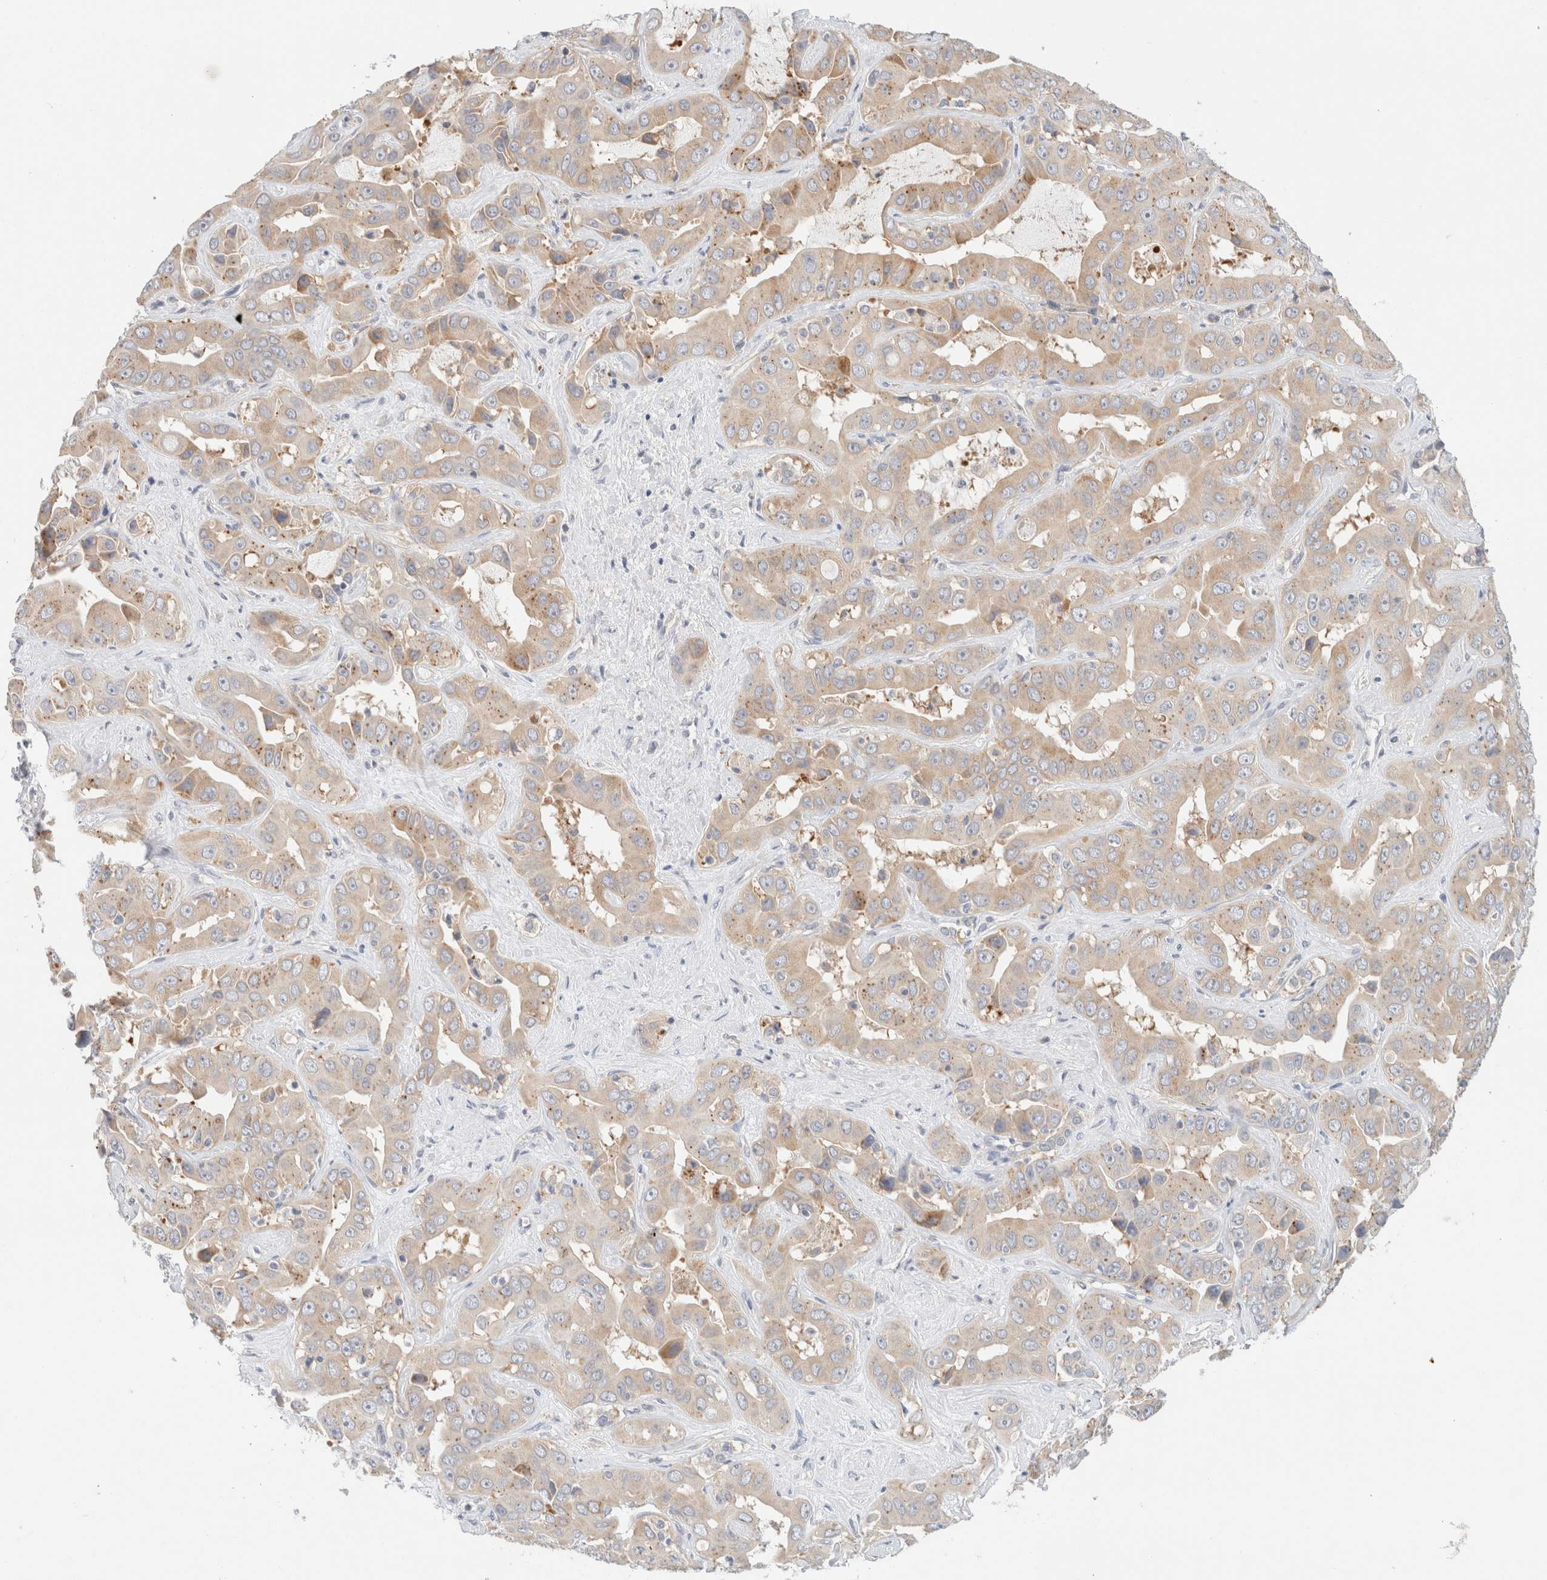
{"staining": {"intensity": "weak", "quantity": "25%-75%", "location": "cytoplasmic/membranous"}, "tissue": "liver cancer", "cell_type": "Tumor cells", "image_type": "cancer", "snomed": [{"axis": "morphology", "description": "Cholangiocarcinoma"}, {"axis": "topography", "description": "Liver"}], "caption": "A brown stain shows weak cytoplasmic/membranous expression of a protein in liver cancer (cholangiocarcinoma) tumor cells.", "gene": "SDR16C5", "patient": {"sex": "female", "age": 52}}